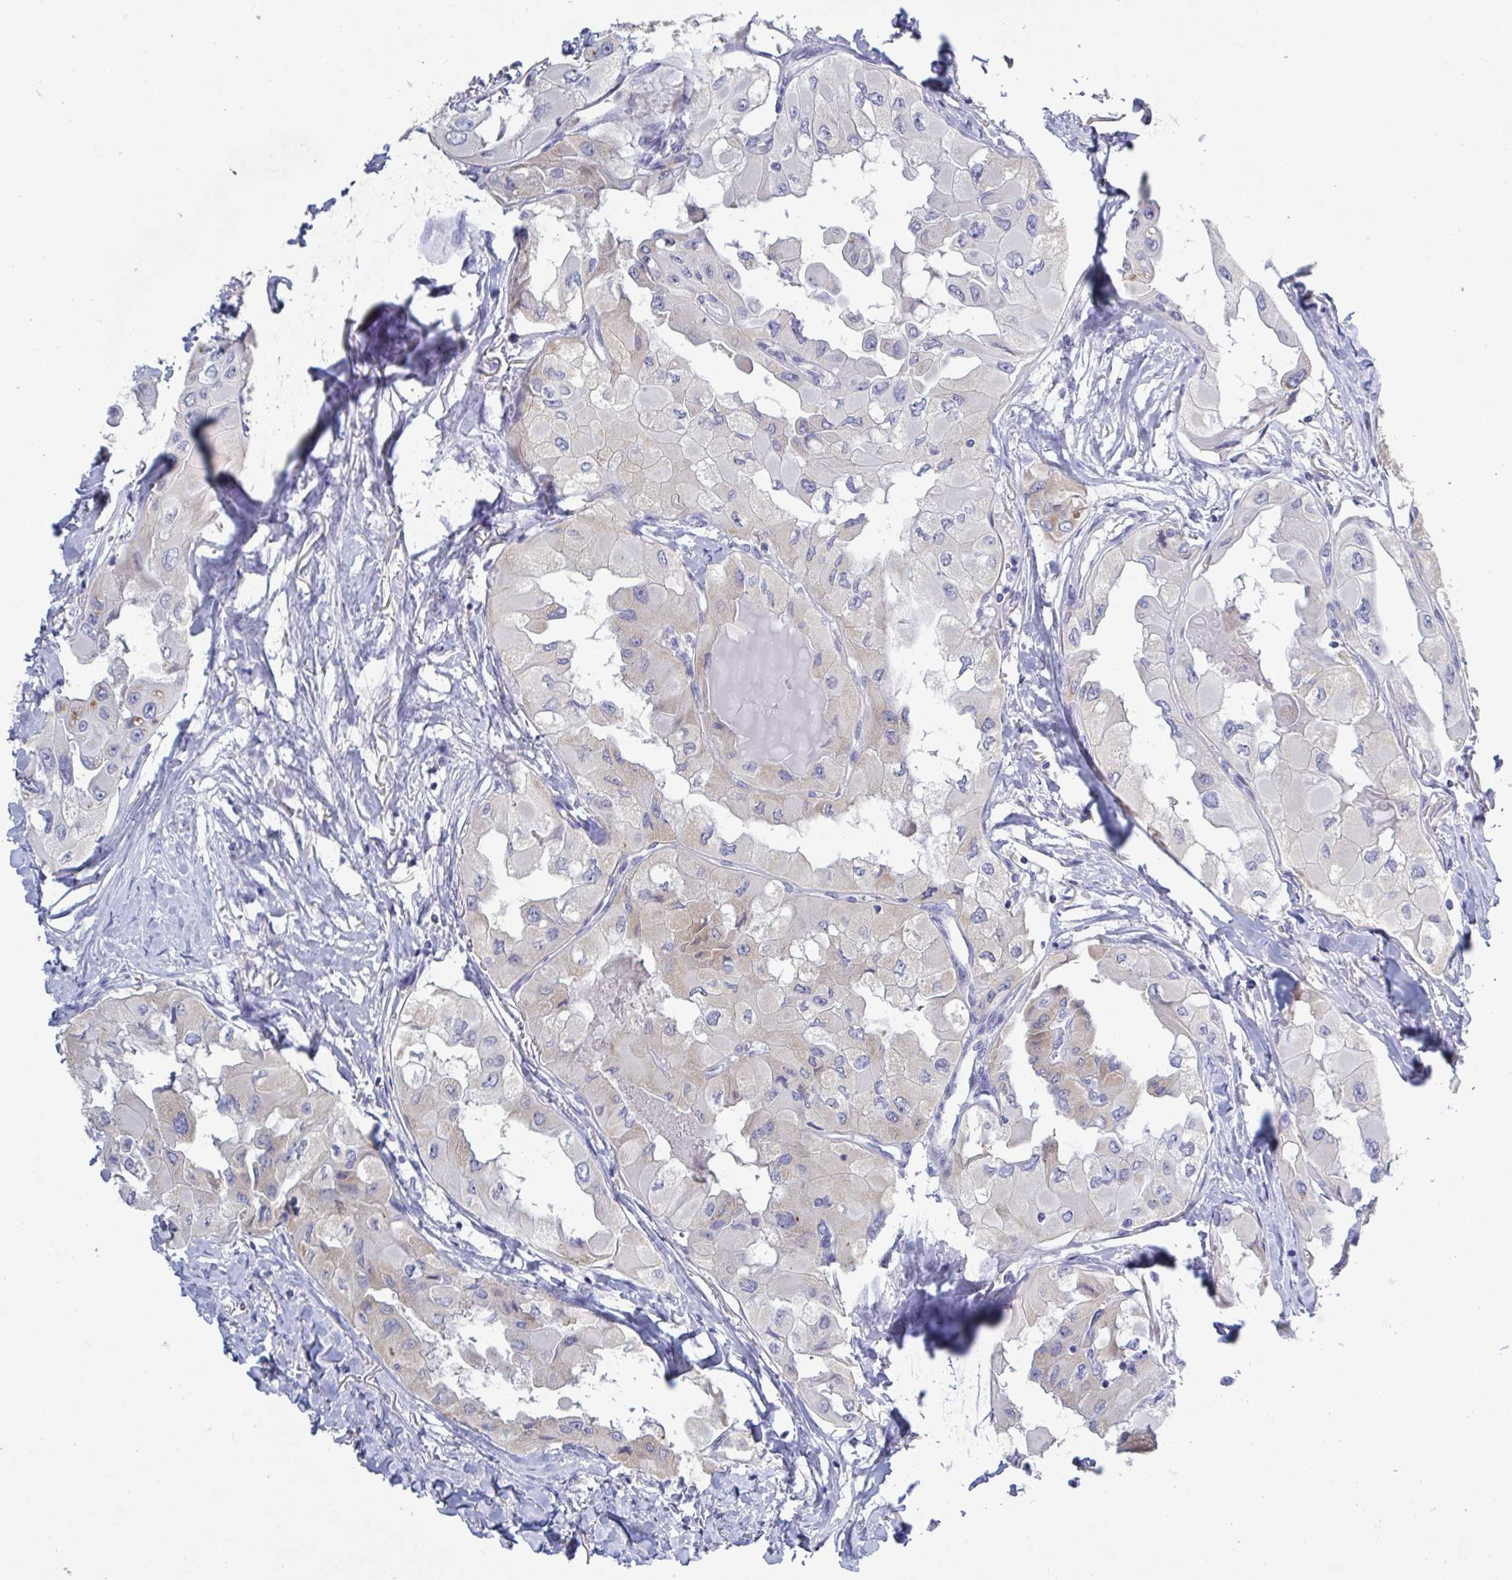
{"staining": {"intensity": "weak", "quantity": "25%-75%", "location": "cytoplasmic/membranous"}, "tissue": "thyroid cancer", "cell_type": "Tumor cells", "image_type": "cancer", "snomed": [{"axis": "morphology", "description": "Normal tissue, NOS"}, {"axis": "morphology", "description": "Papillary adenocarcinoma, NOS"}, {"axis": "topography", "description": "Thyroid gland"}], "caption": "Thyroid cancer stained for a protein (brown) reveals weak cytoplasmic/membranous positive expression in about 25%-75% of tumor cells.", "gene": "GALNT13", "patient": {"sex": "female", "age": 59}}